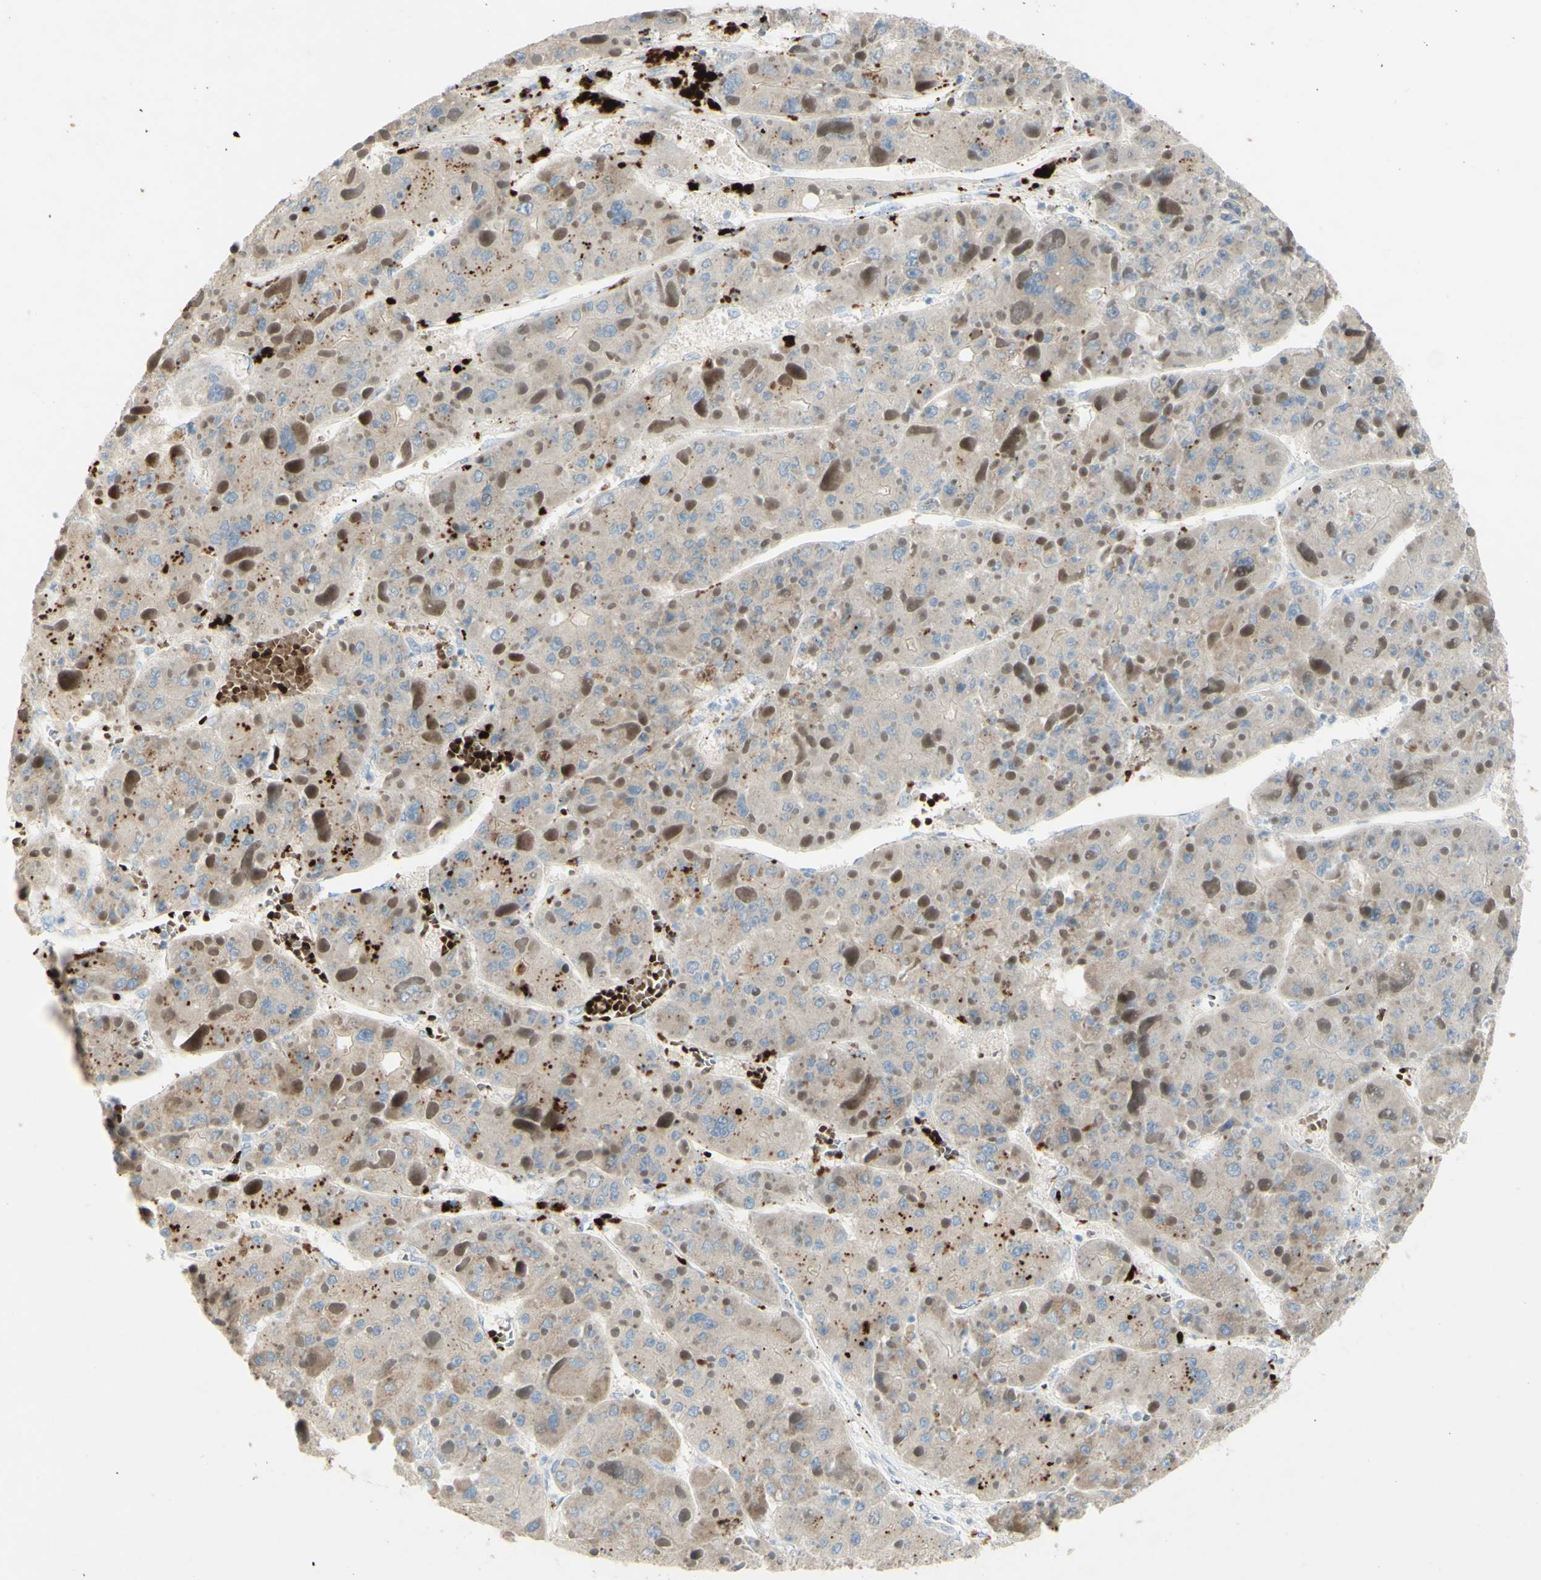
{"staining": {"intensity": "weak", "quantity": "25%-75%", "location": "cytoplasmic/membranous"}, "tissue": "liver cancer", "cell_type": "Tumor cells", "image_type": "cancer", "snomed": [{"axis": "morphology", "description": "Carcinoma, Hepatocellular, NOS"}, {"axis": "topography", "description": "Liver"}], "caption": "A histopathology image of human liver cancer stained for a protein demonstrates weak cytoplasmic/membranous brown staining in tumor cells.", "gene": "GAN", "patient": {"sex": "female", "age": 73}}